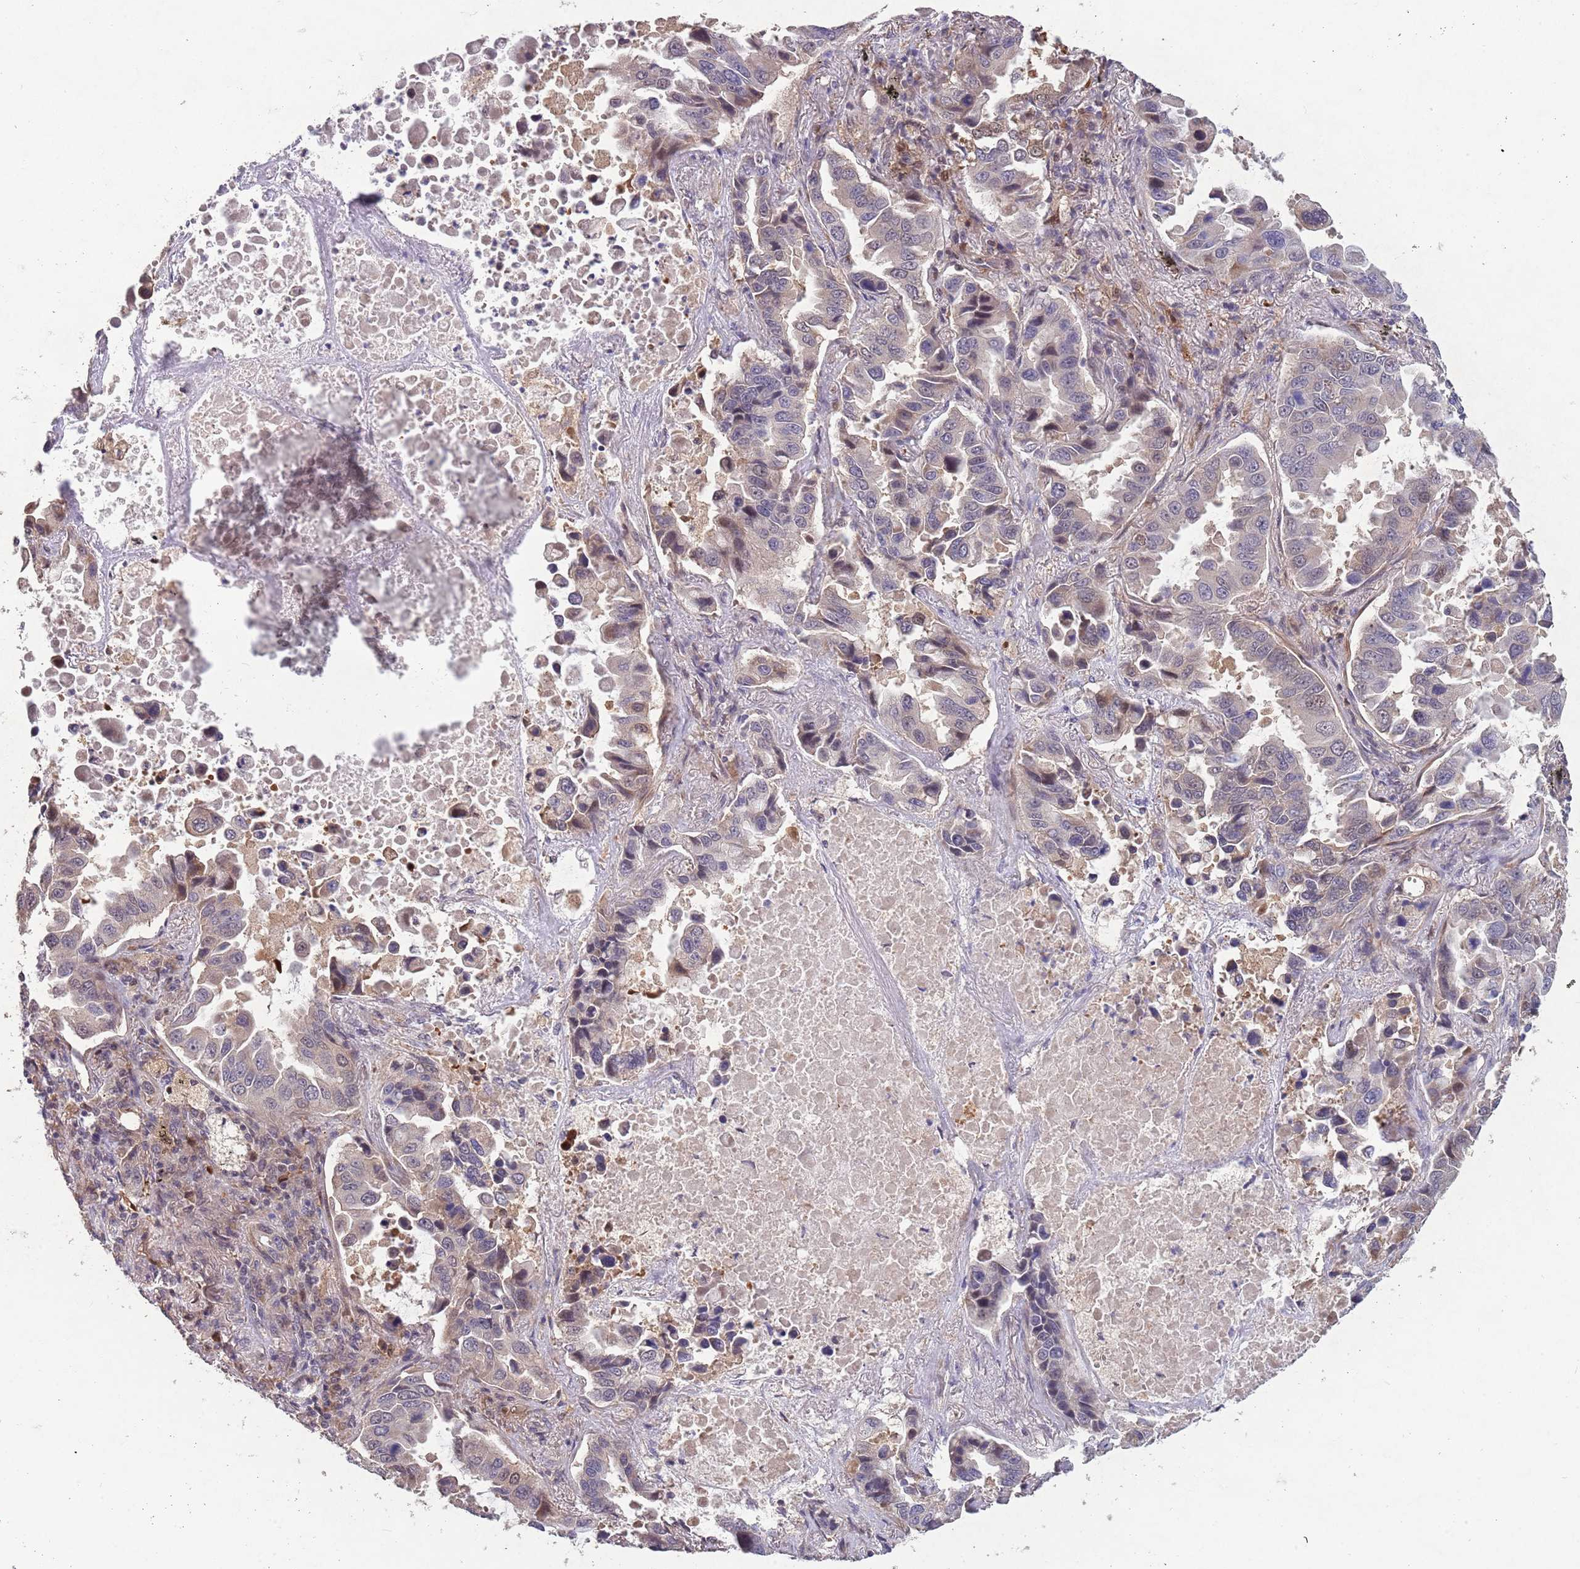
{"staining": {"intensity": "weak", "quantity": "<25%", "location": "cytoplasmic/membranous,nuclear"}, "tissue": "lung cancer", "cell_type": "Tumor cells", "image_type": "cancer", "snomed": [{"axis": "morphology", "description": "Adenocarcinoma, NOS"}, {"axis": "topography", "description": "Lung"}], "caption": "High magnification brightfield microscopy of lung cancer stained with DAB (brown) and counterstained with hematoxylin (blue): tumor cells show no significant positivity. The staining is performed using DAB brown chromogen with nuclei counter-stained in using hematoxylin.", "gene": "ZNF639", "patient": {"sex": "male", "age": 64}}